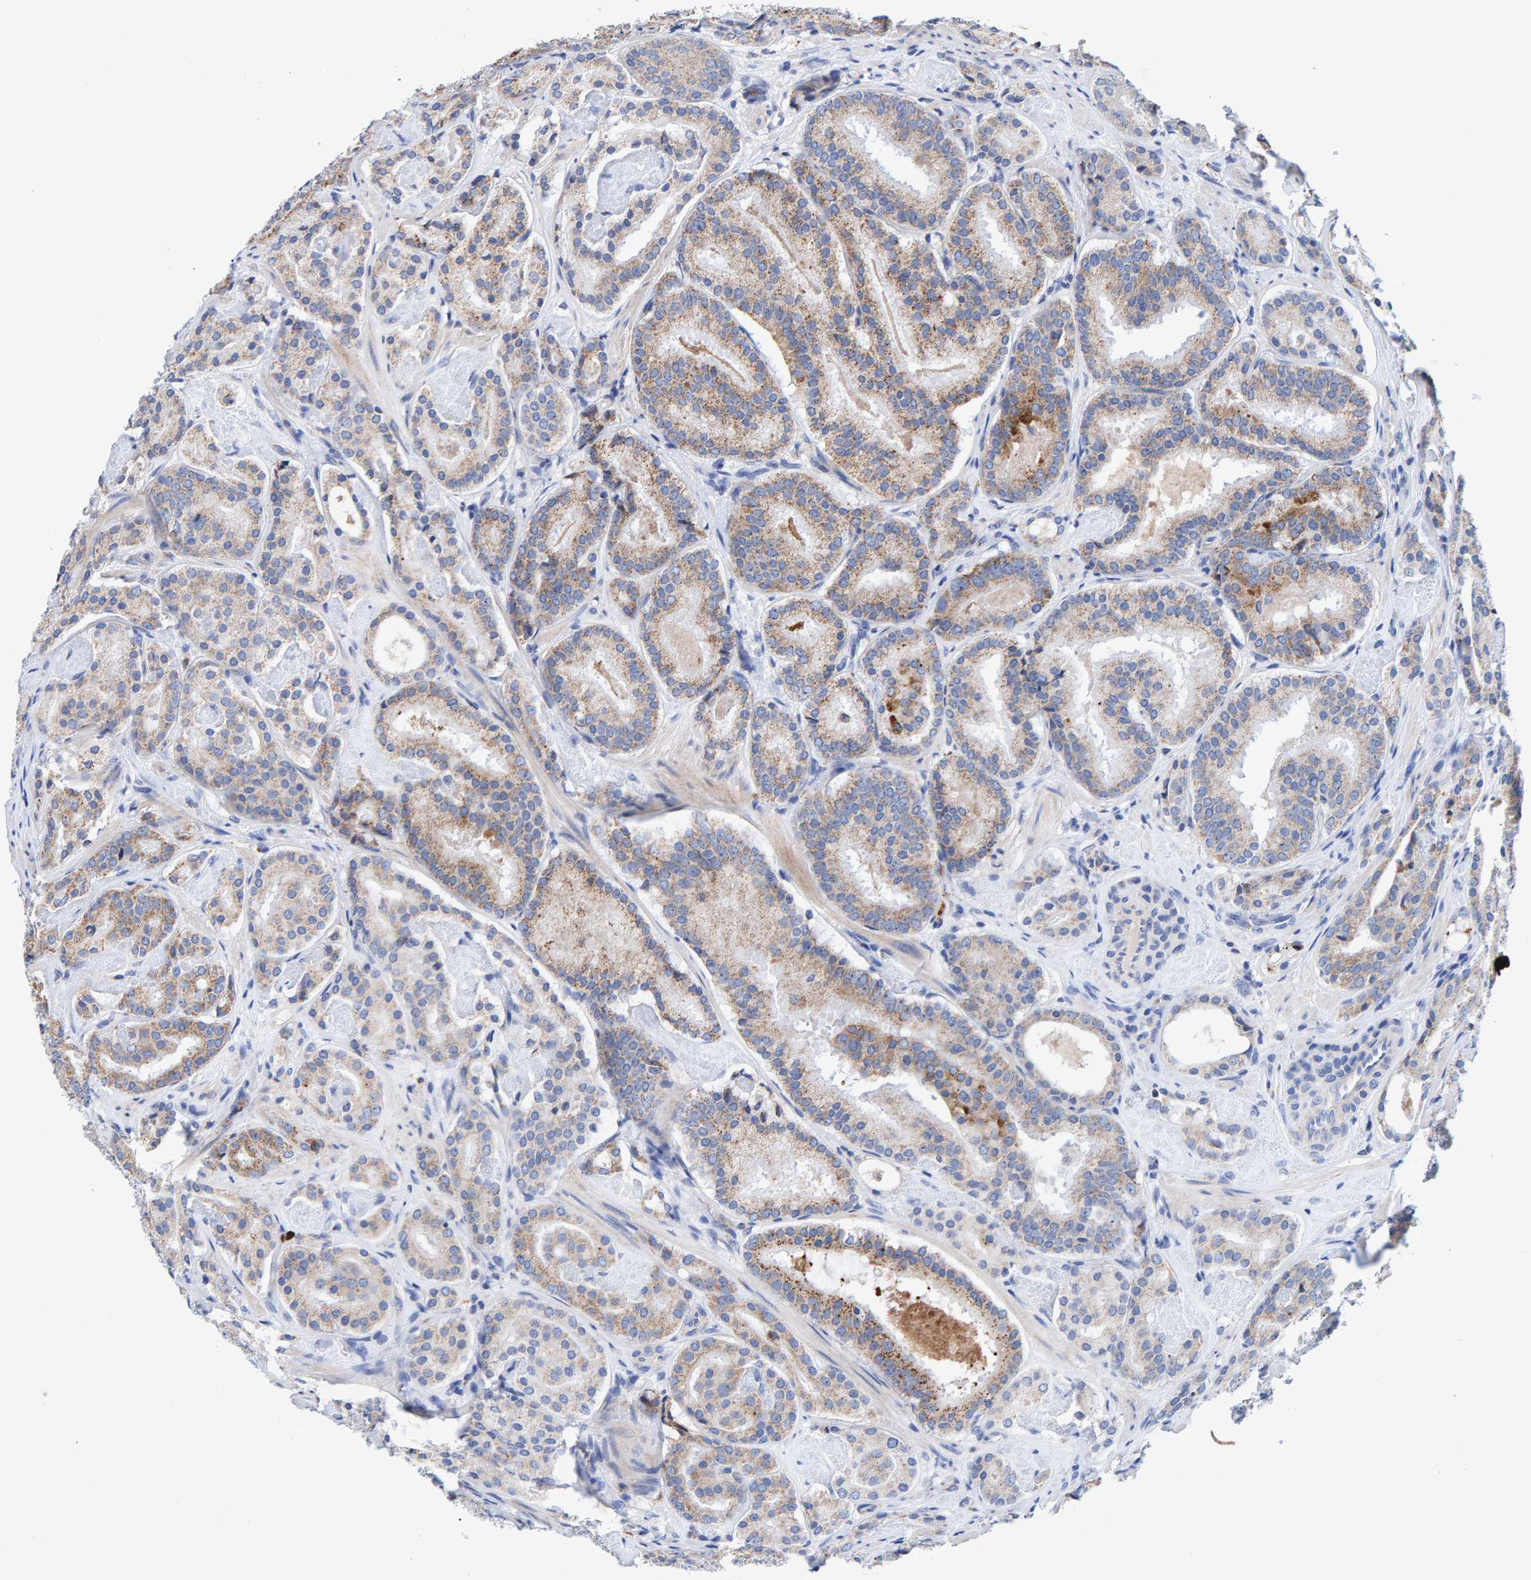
{"staining": {"intensity": "moderate", "quantity": ">75%", "location": "cytoplasmic/membranous"}, "tissue": "prostate cancer", "cell_type": "Tumor cells", "image_type": "cancer", "snomed": [{"axis": "morphology", "description": "Adenocarcinoma, Low grade"}, {"axis": "topography", "description": "Prostate"}], "caption": "Approximately >75% of tumor cells in prostate cancer exhibit moderate cytoplasmic/membranous protein positivity as visualized by brown immunohistochemical staining.", "gene": "EFR3A", "patient": {"sex": "male", "age": 69}}